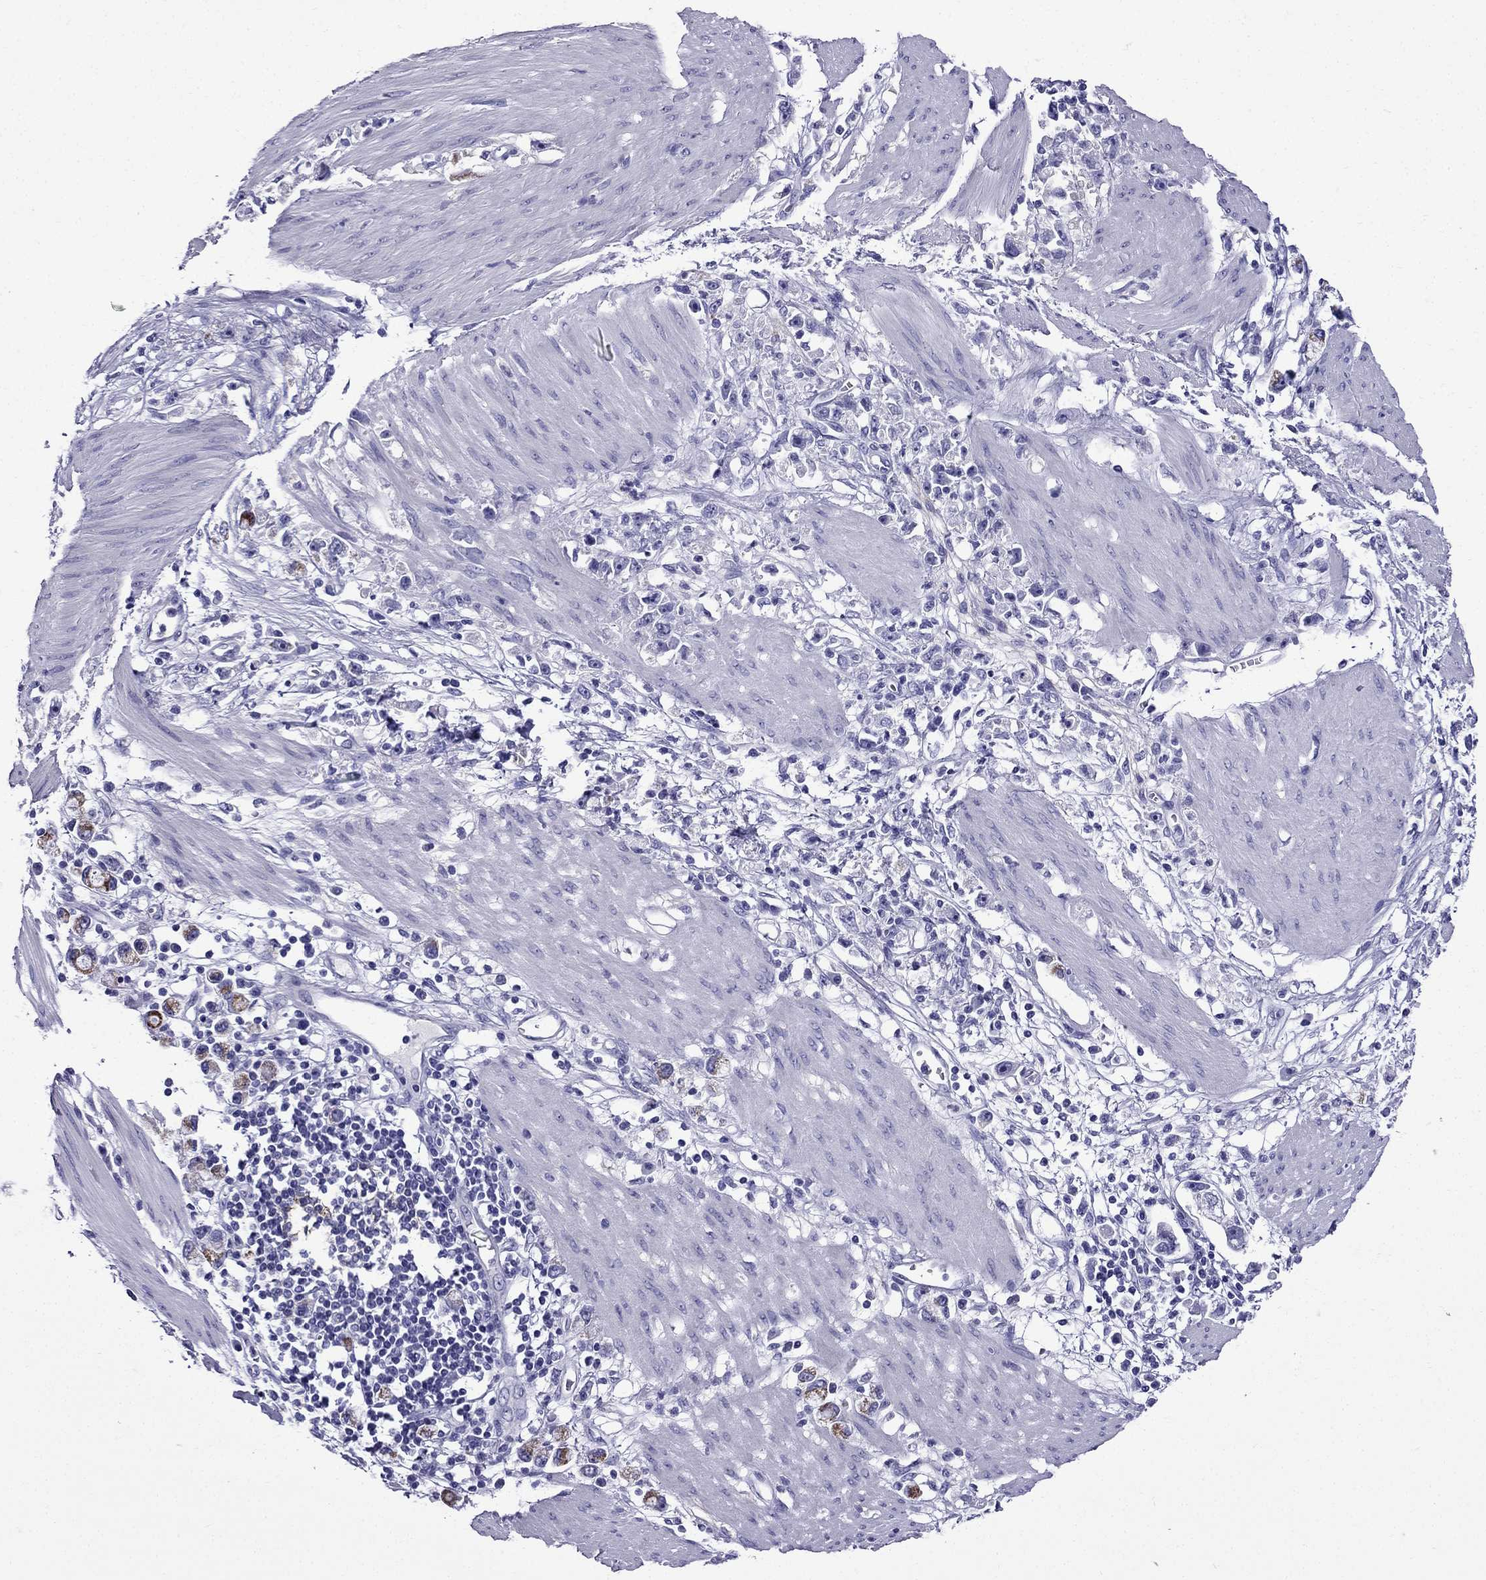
{"staining": {"intensity": "negative", "quantity": "none", "location": "none"}, "tissue": "stomach cancer", "cell_type": "Tumor cells", "image_type": "cancer", "snomed": [{"axis": "morphology", "description": "Adenocarcinoma, NOS"}, {"axis": "topography", "description": "Stomach"}], "caption": "DAB immunohistochemical staining of human stomach cancer shows no significant expression in tumor cells.", "gene": "ERC2", "patient": {"sex": "female", "age": 59}}